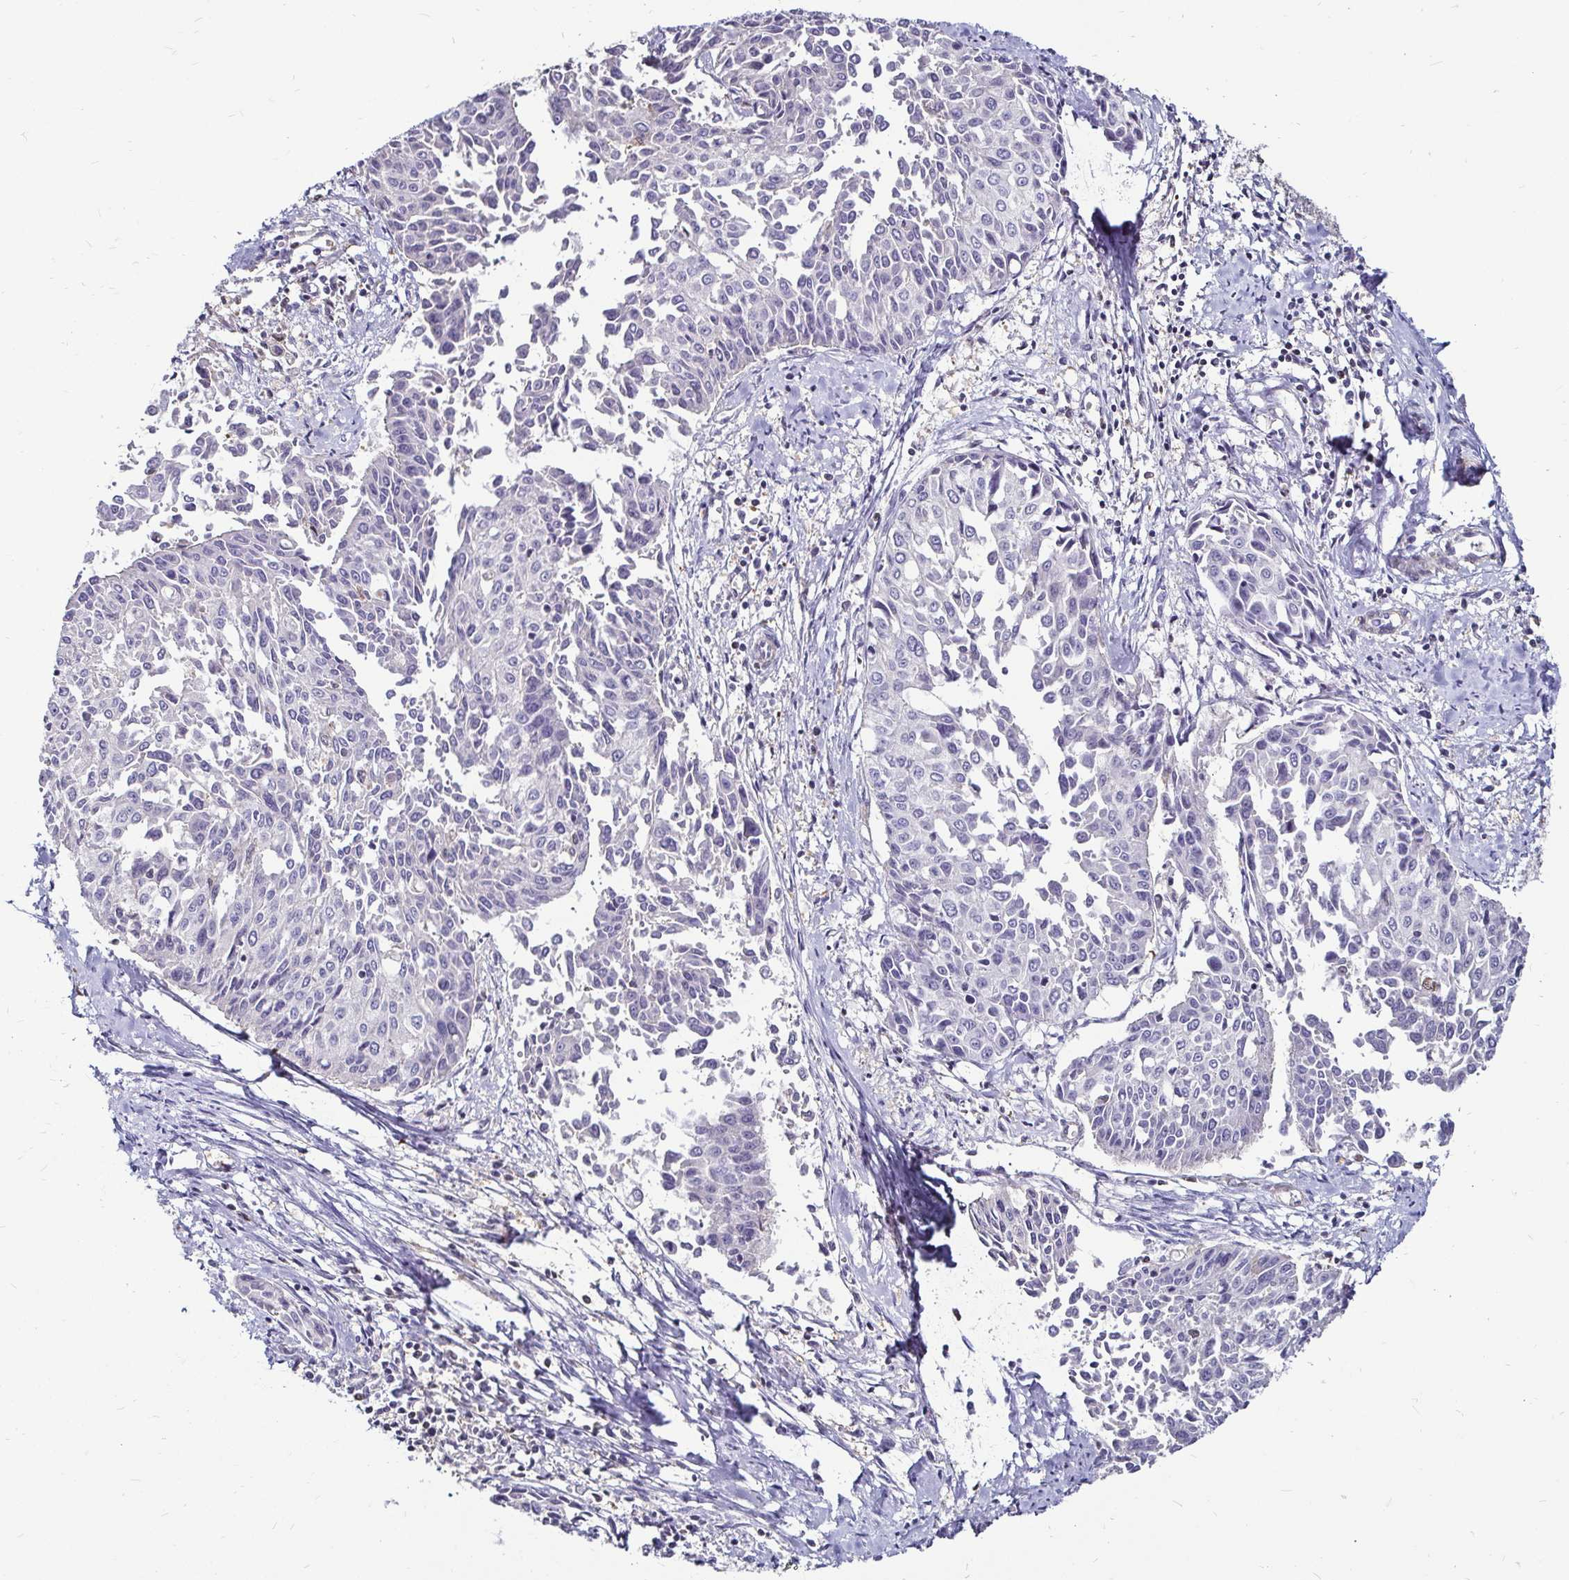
{"staining": {"intensity": "negative", "quantity": "none", "location": "none"}, "tissue": "cervical cancer", "cell_type": "Tumor cells", "image_type": "cancer", "snomed": [{"axis": "morphology", "description": "Squamous cell carcinoma, NOS"}, {"axis": "topography", "description": "Cervix"}], "caption": "Squamous cell carcinoma (cervical) was stained to show a protein in brown. There is no significant staining in tumor cells.", "gene": "ZFP1", "patient": {"sex": "female", "age": 50}}